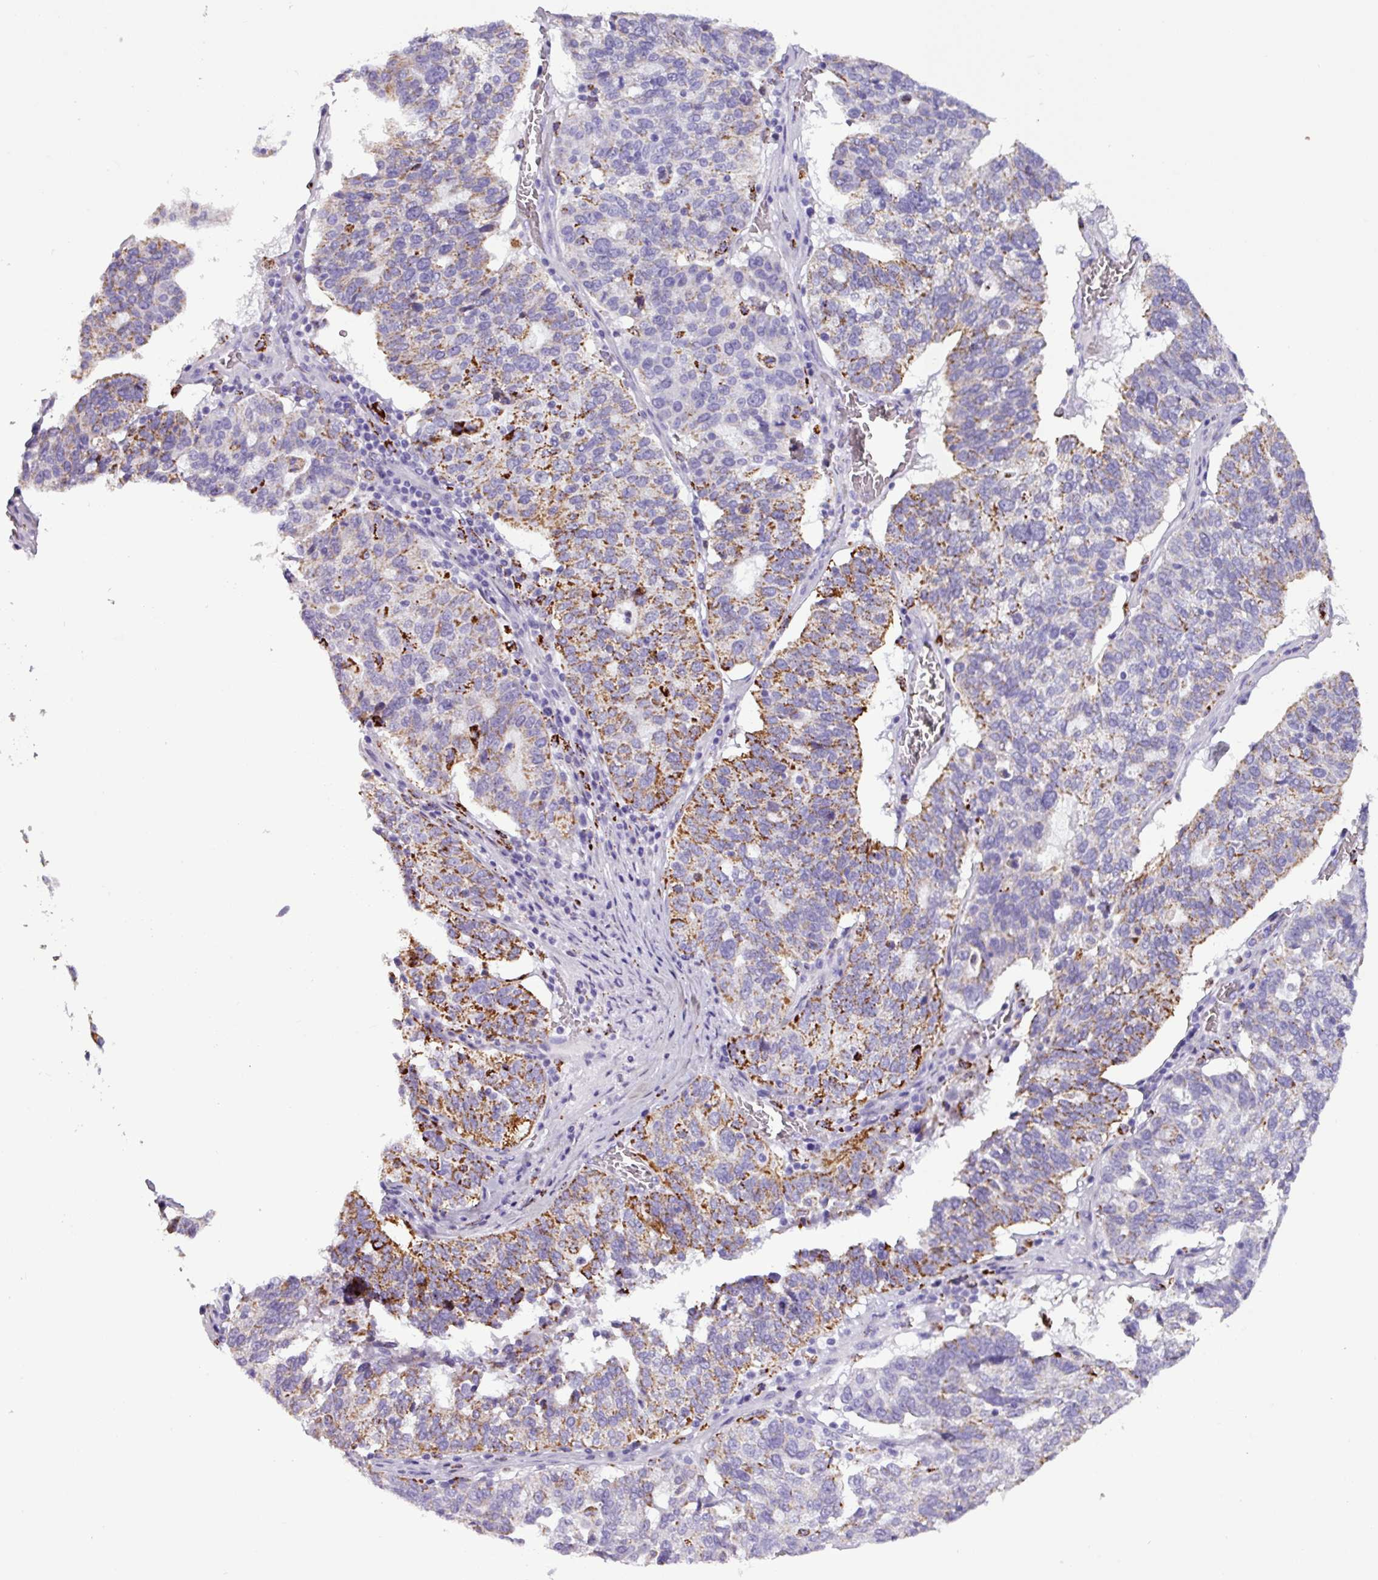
{"staining": {"intensity": "strong", "quantity": "25%-75%", "location": "cytoplasmic/membranous"}, "tissue": "ovarian cancer", "cell_type": "Tumor cells", "image_type": "cancer", "snomed": [{"axis": "morphology", "description": "Cystadenocarcinoma, serous, NOS"}, {"axis": "topography", "description": "Ovary"}], "caption": "Immunohistochemistry (IHC) of ovarian cancer (serous cystadenocarcinoma) exhibits high levels of strong cytoplasmic/membranous expression in approximately 25%-75% of tumor cells.", "gene": "ZNF667", "patient": {"sex": "female", "age": 59}}